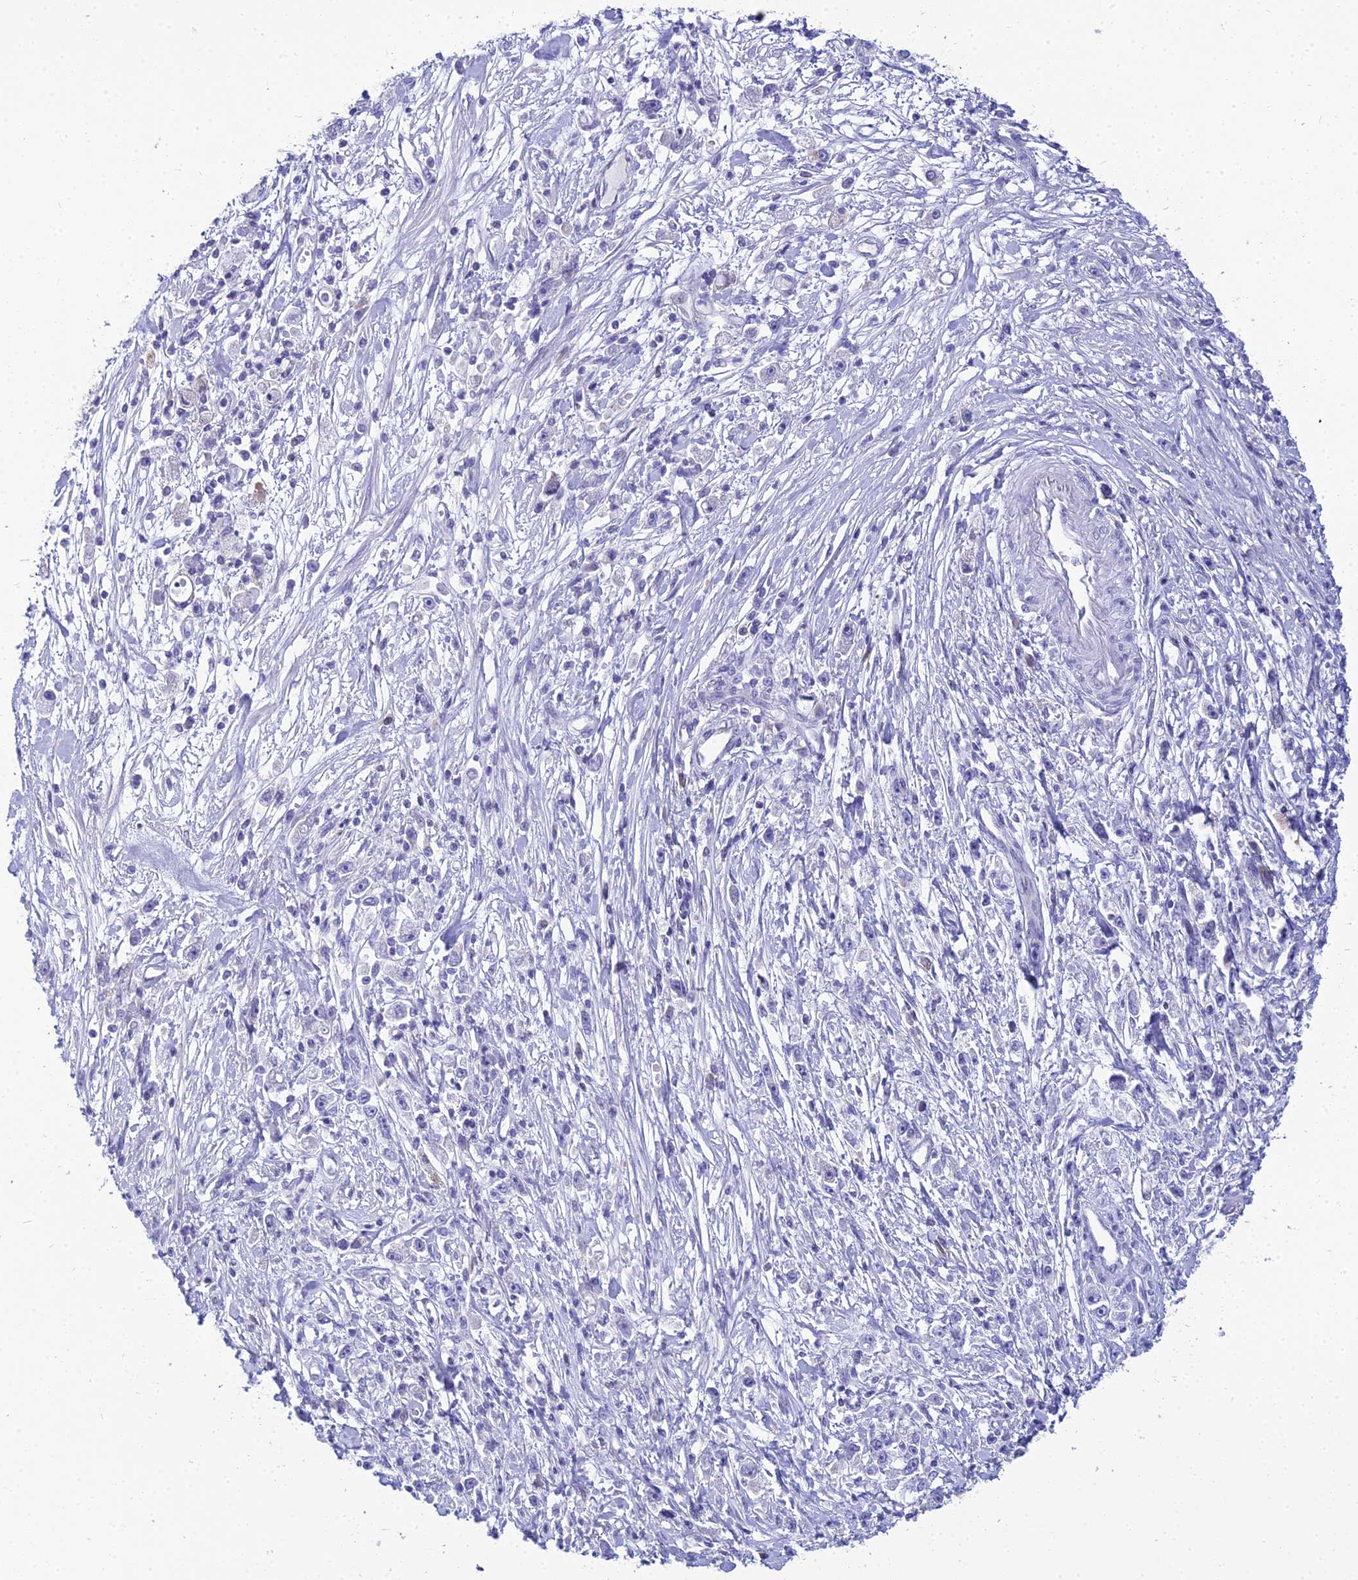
{"staining": {"intensity": "negative", "quantity": "none", "location": "none"}, "tissue": "stomach cancer", "cell_type": "Tumor cells", "image_type": "cancer", "snomed": [{"axis": "morphology", "description": "Adenocarcinoma, NOS"}, {"axis": "topography", "description": "Stomach"}], "caption": "Photomicrograph shows no significant protein staining in tumor cells of stomach cancer (adenocarcinoma).", "gene": "ZMIZ1", "patient": {"sex": "female", "age": 59}}